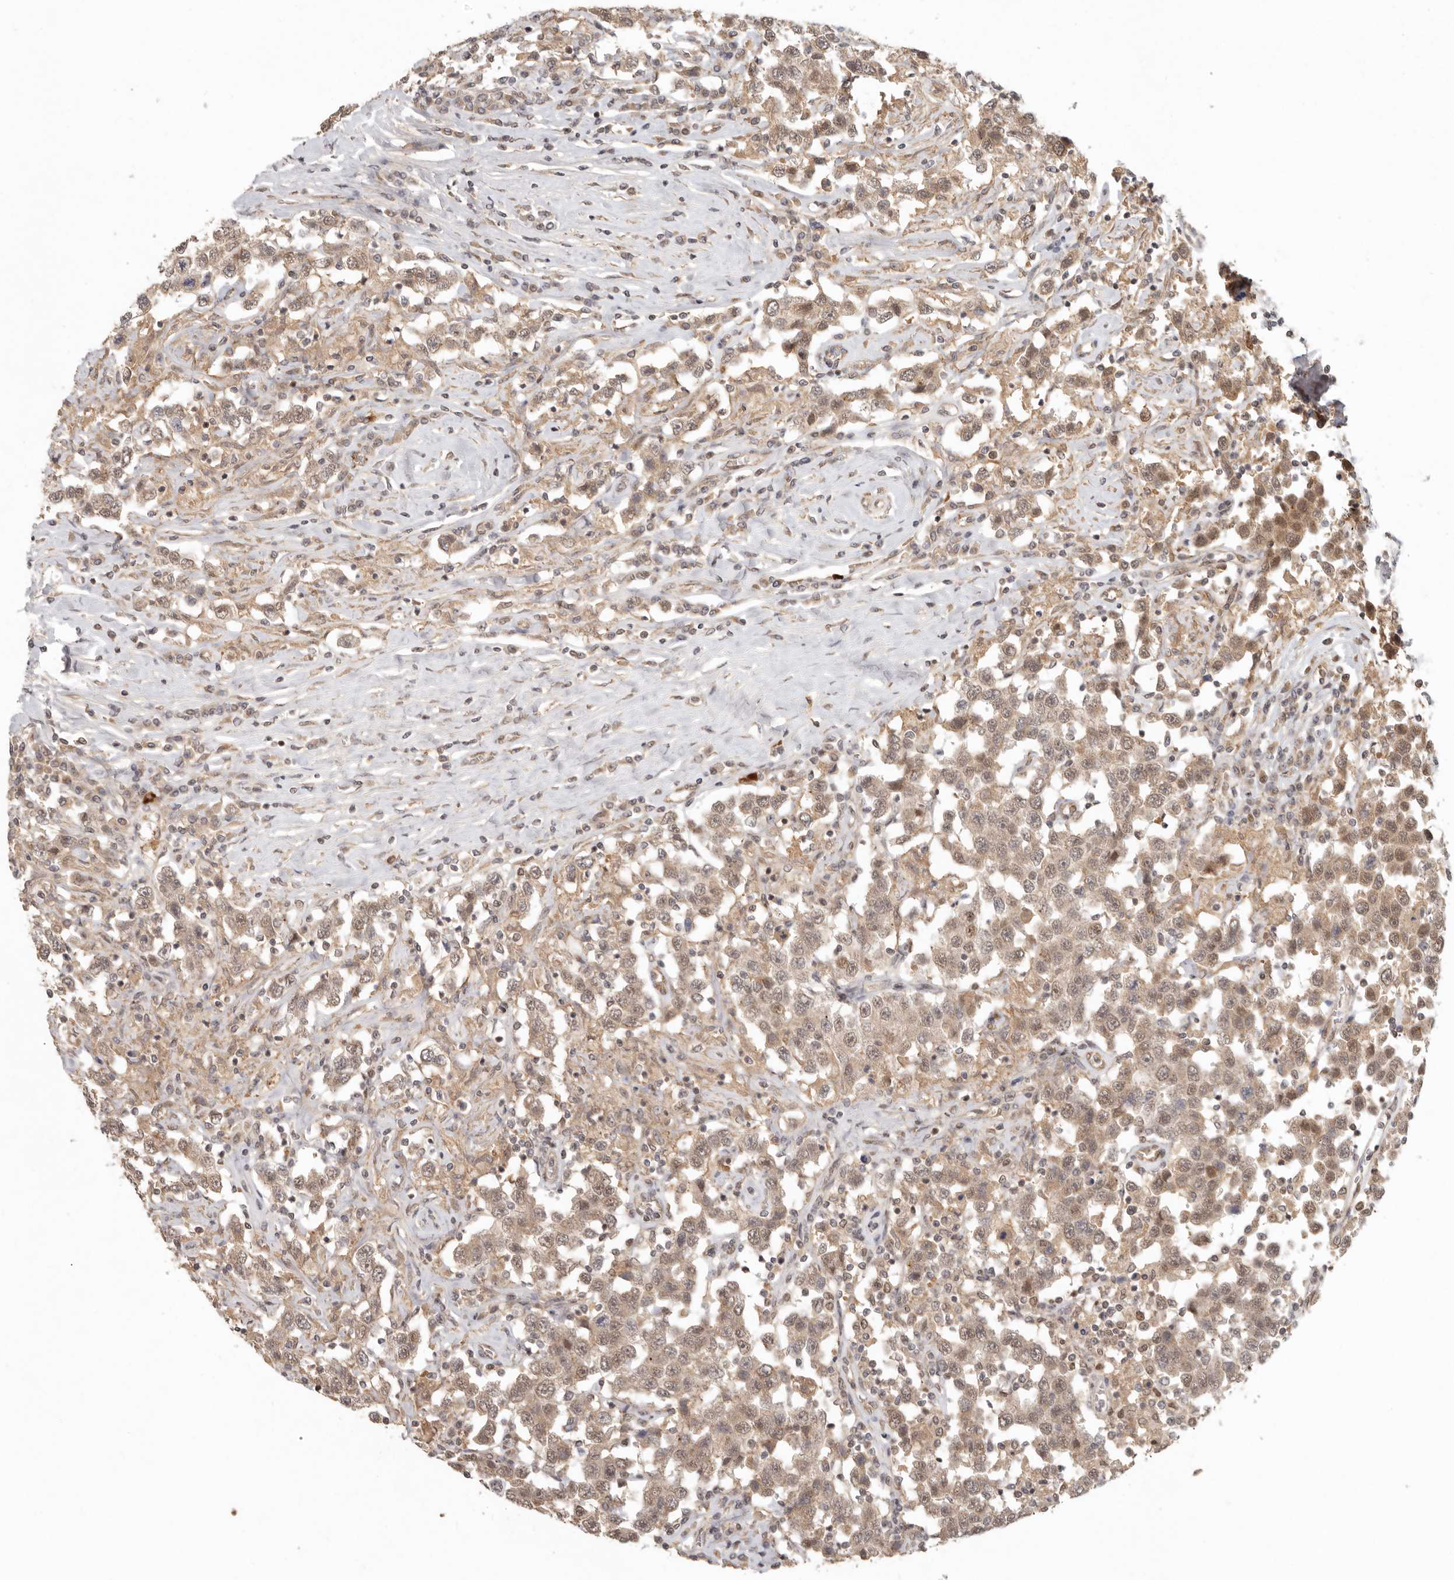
{"staining": {"intensity": "moderate", "quantity": ">75%", "location": "cytoplasmic/membranous,nuclear"}, "tissue": "testis cancer", "cell_type": "Tumor cells", "image_type": "cancer", "snomed": [{"axis": "morphology", "description": "Seminoma, NOS"}, {"axis": "topography", "description": "Testis"}], "caption": "Testis cancer stained for a protein displays moderate cytoplasmic/membranous and nuclear positivity in tumor cells.", "gene": "LRRC75A", "patient": {"sex": "male", "age": 41}}